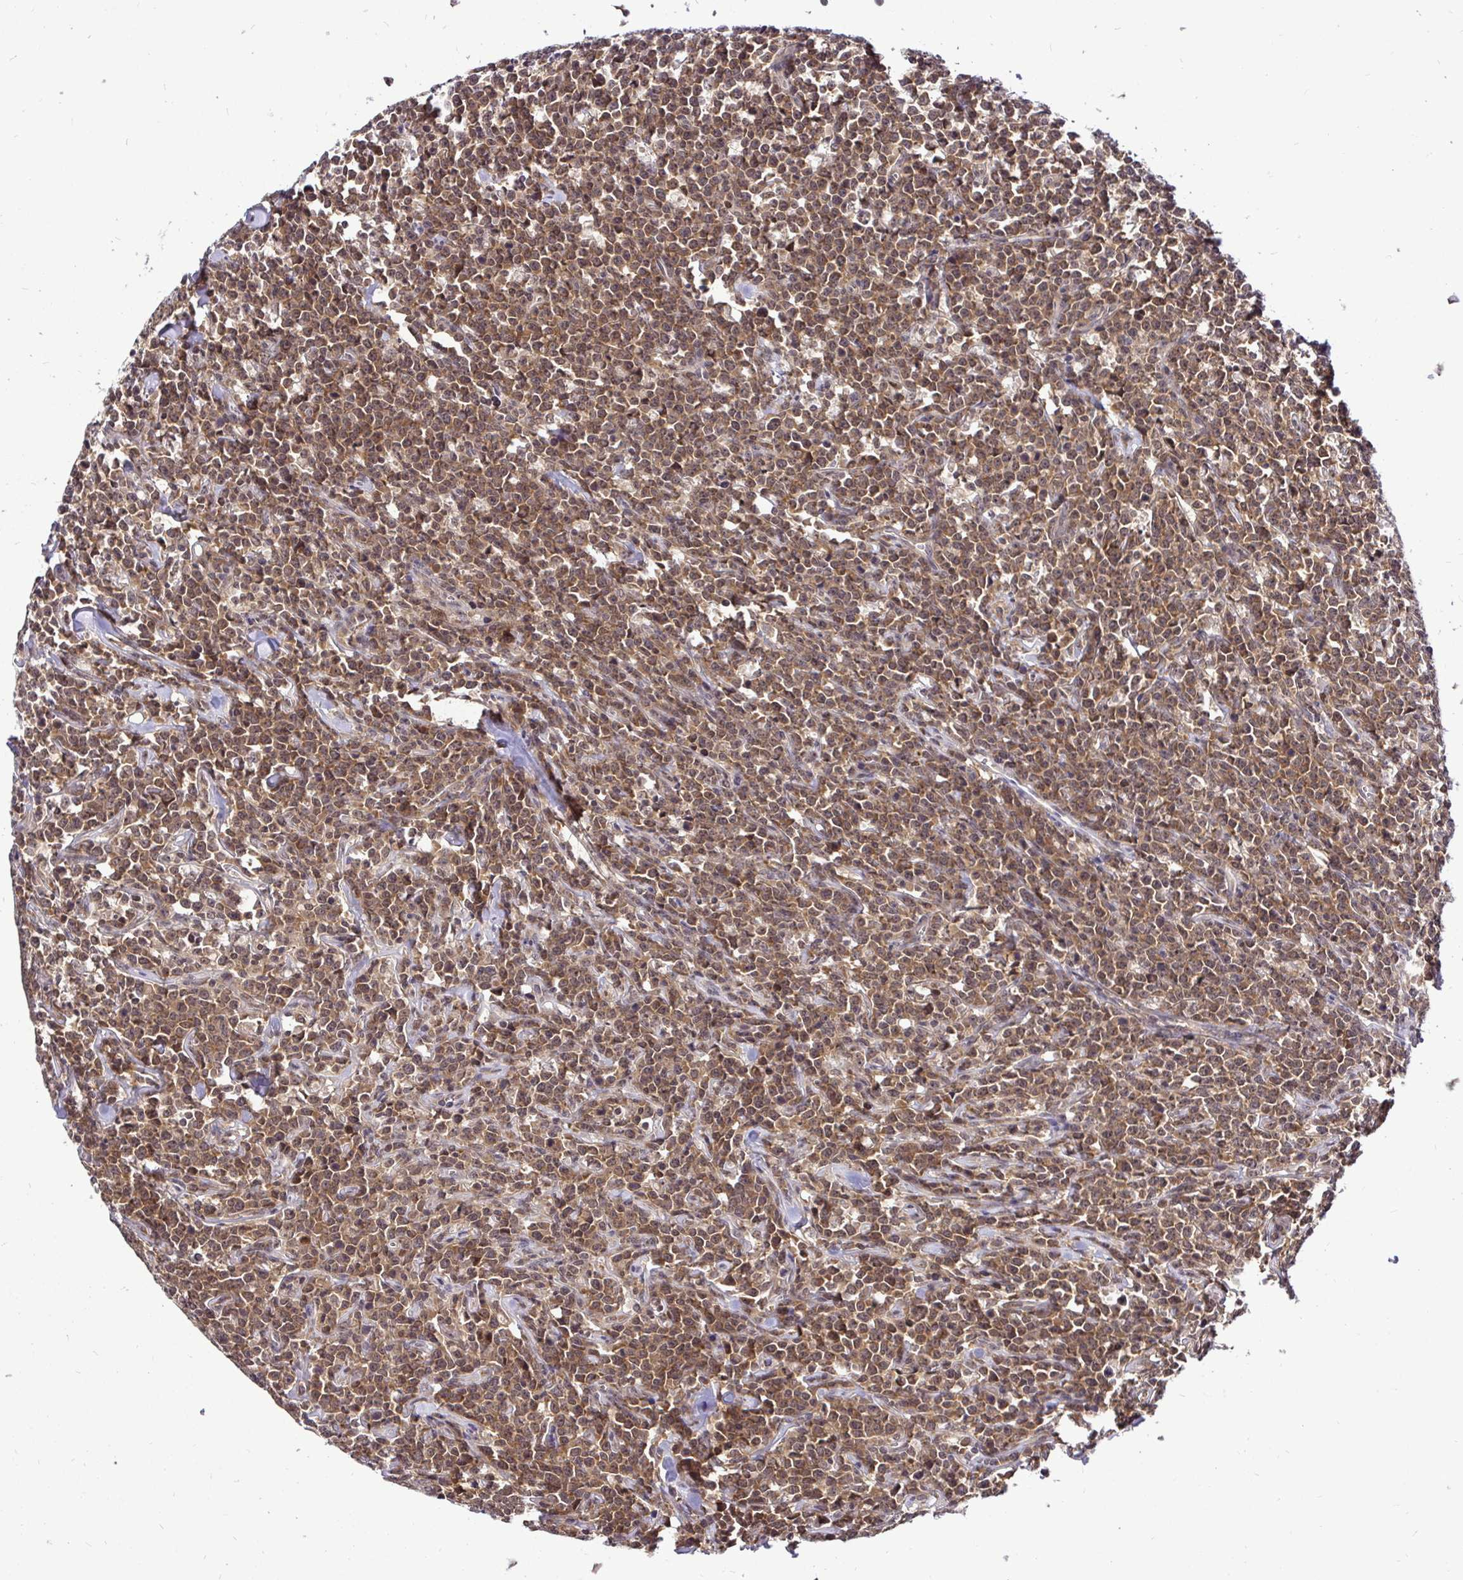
{"staining": {"intensity": "moderate", "quantity": ">75%", "location": "cytoplasmic/membranous,nuclear"}, "tissue": "lymphoma", "cell_type": "Tumor cells", "image_type": "cancer", "snomed": [{"axis": "morphology", "description": "Malignant lymphoma, non-Hodgkin's type, High grade"}, {"axis": "topography", "description": "Small intestine"}], "caption": "Immunohistochemistry histopathology image of neoplastic tissue: high-grade malignant lymphoma, non-Hodgkin's type stained using immunohistochemistry exhibits medium levels of moderate protein expression localized specifically in the cytoplasmic/membranous and nuclear of tumor cells, appearing as a cytoplasmic/membranous and nuclear brown color.", "gene": "UBE2M", "patient": {"sex": "female", "age": 56}}